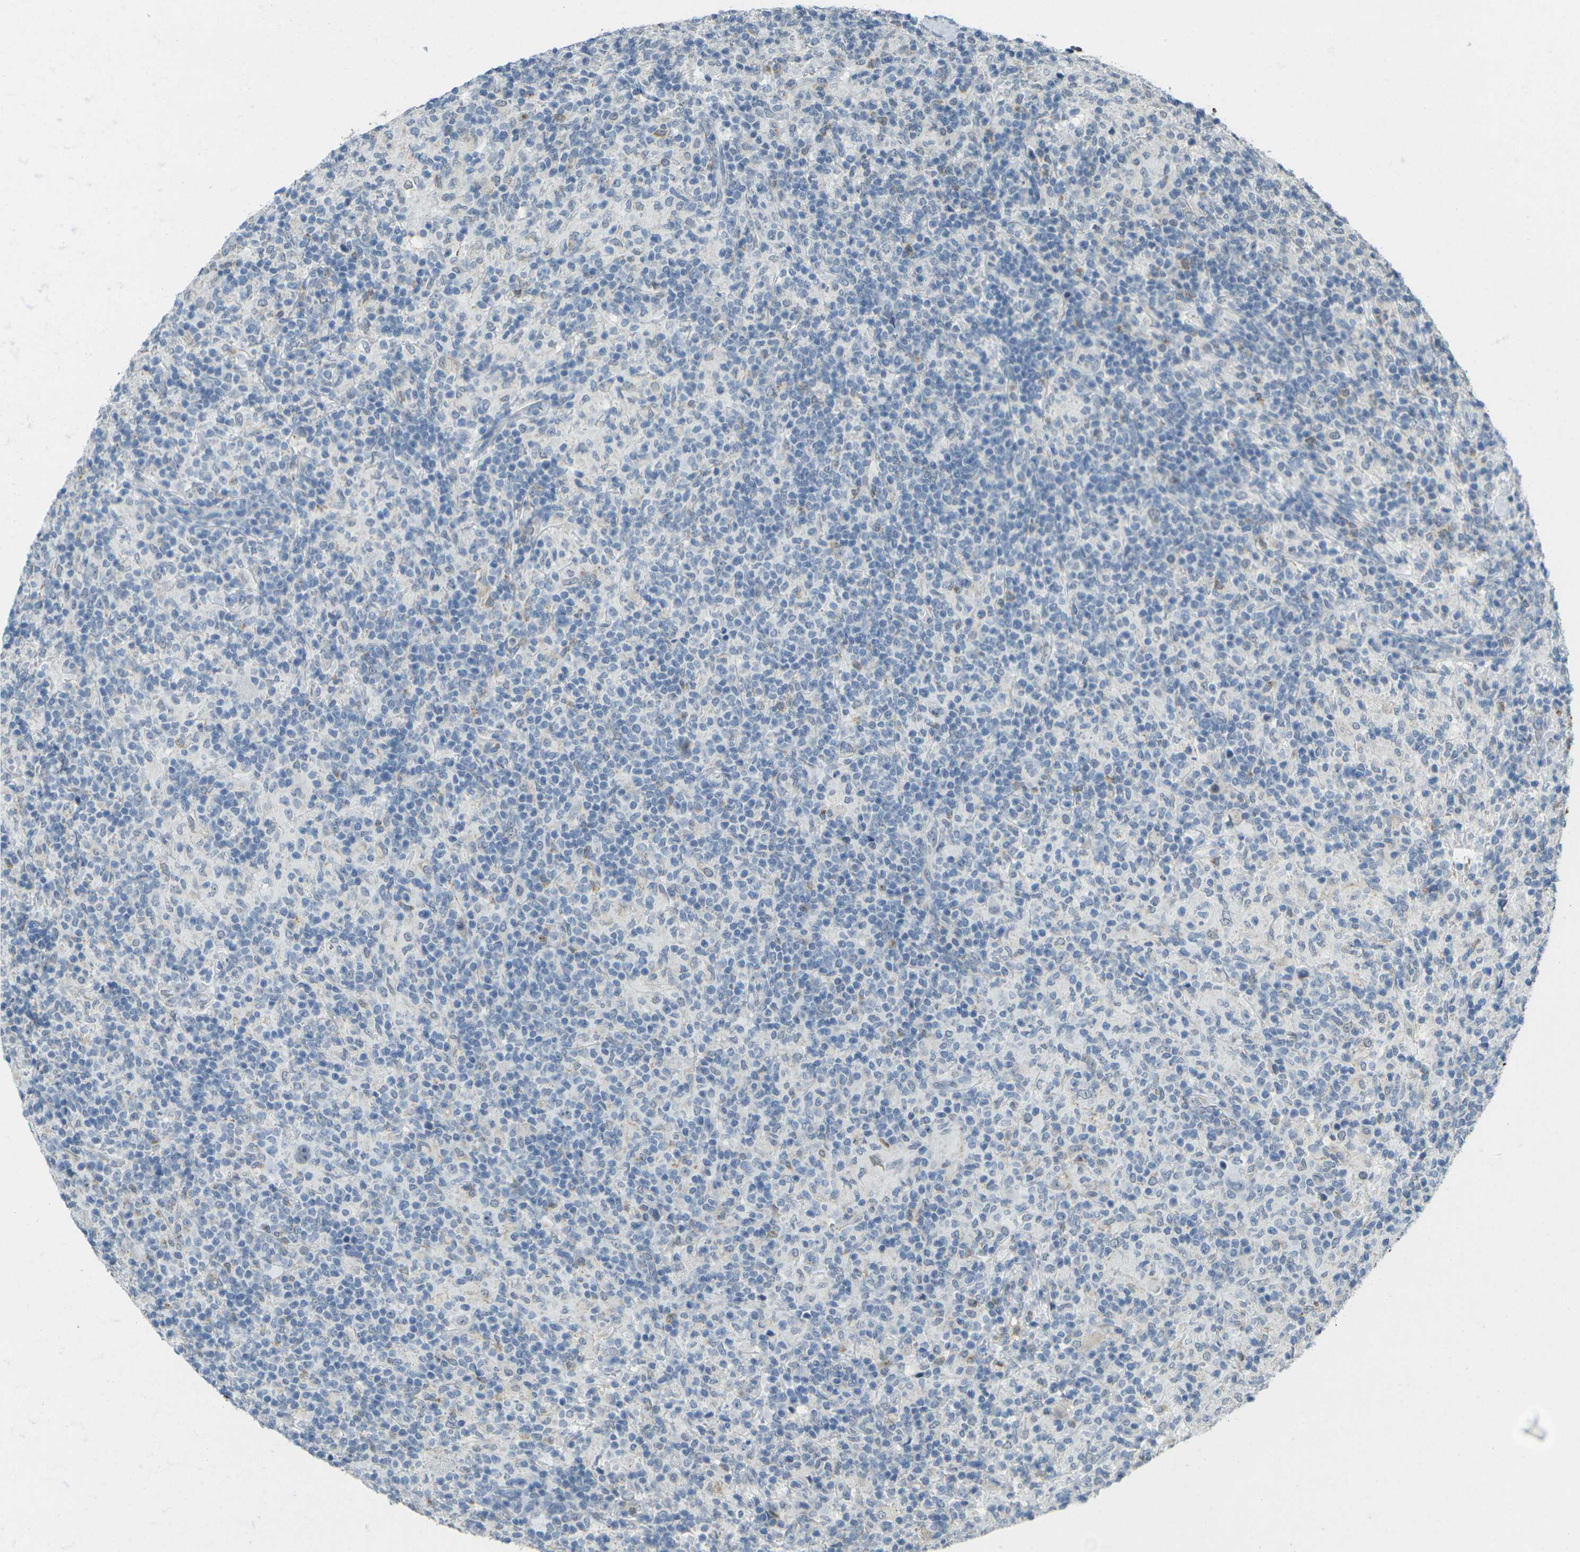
{"staining": {"intensity": "negative", "quantity": "none", "location": "none"}, "tissue": "lymphoma", "cell_type": "Tumor cells", "image_type": "cancer", "snomed": [{"axis": "morphology", "description": "Hodgkin's disease, NOS"}, {"axis": "topography", "description": "Lymph node"}], "caption": "A high-resolution photomicrograph shows immunohistochemistry (IHC) staining of lymphoma, which shows no significant staining in tumor cells.", "gene": "SPTBN2", "patient": {"sex": "male", "age": 70}}